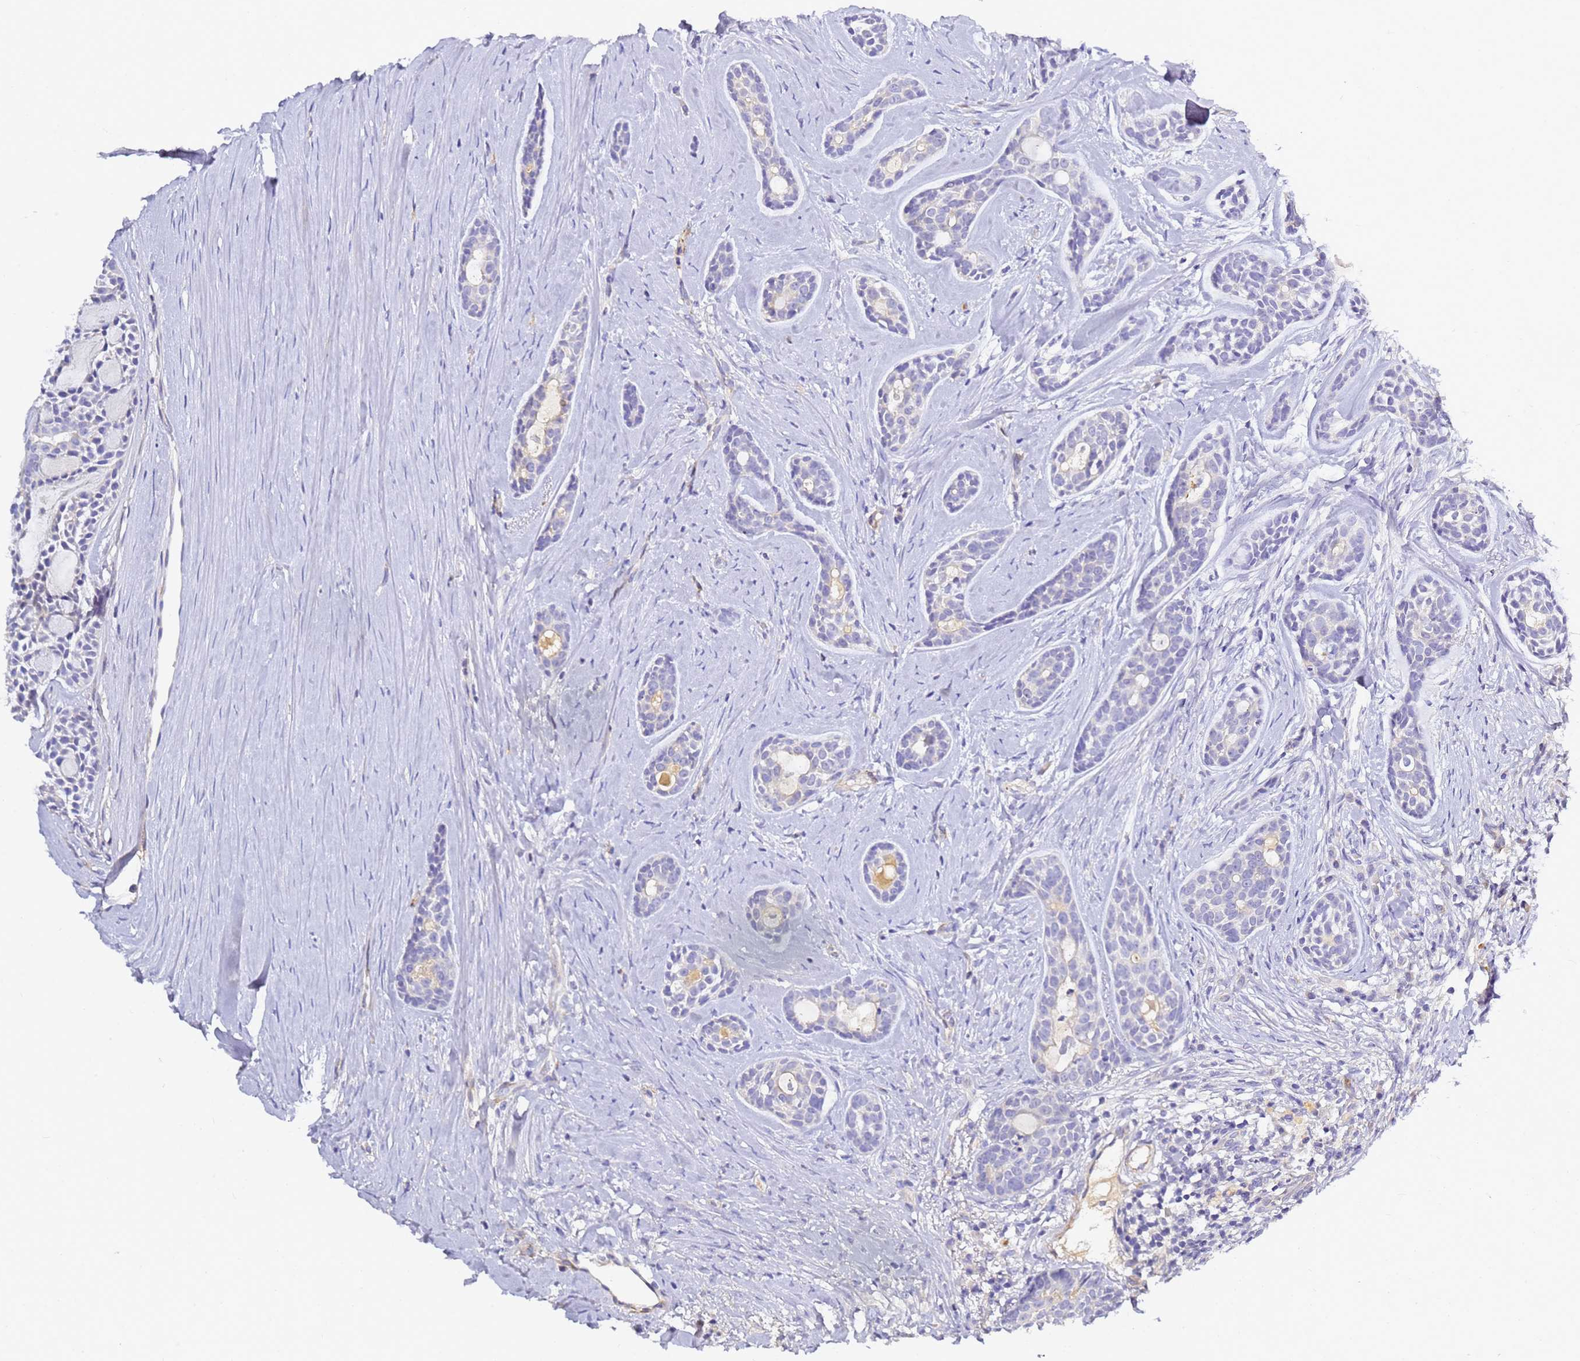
{"staining": {"intensity": "negative", "quantity": "none", "location": "none"}, "tissue": "head and neck cancer", "cell_type": "Tumor cells", "image_type": "cancer", "snomed": [{"axis": "morphology", "description": "Adenocarcinoma, NOS"}, {"axis": "topography", "description": "Subcutis"}, {"axis": "topography", "description": "Head-Neck"}], "caption": "Head and neck cancer stained for a protein using IHC reveals no staining tumor cells.", "gene": "CFH", "patient": {"sex": "female", "age": 73}}